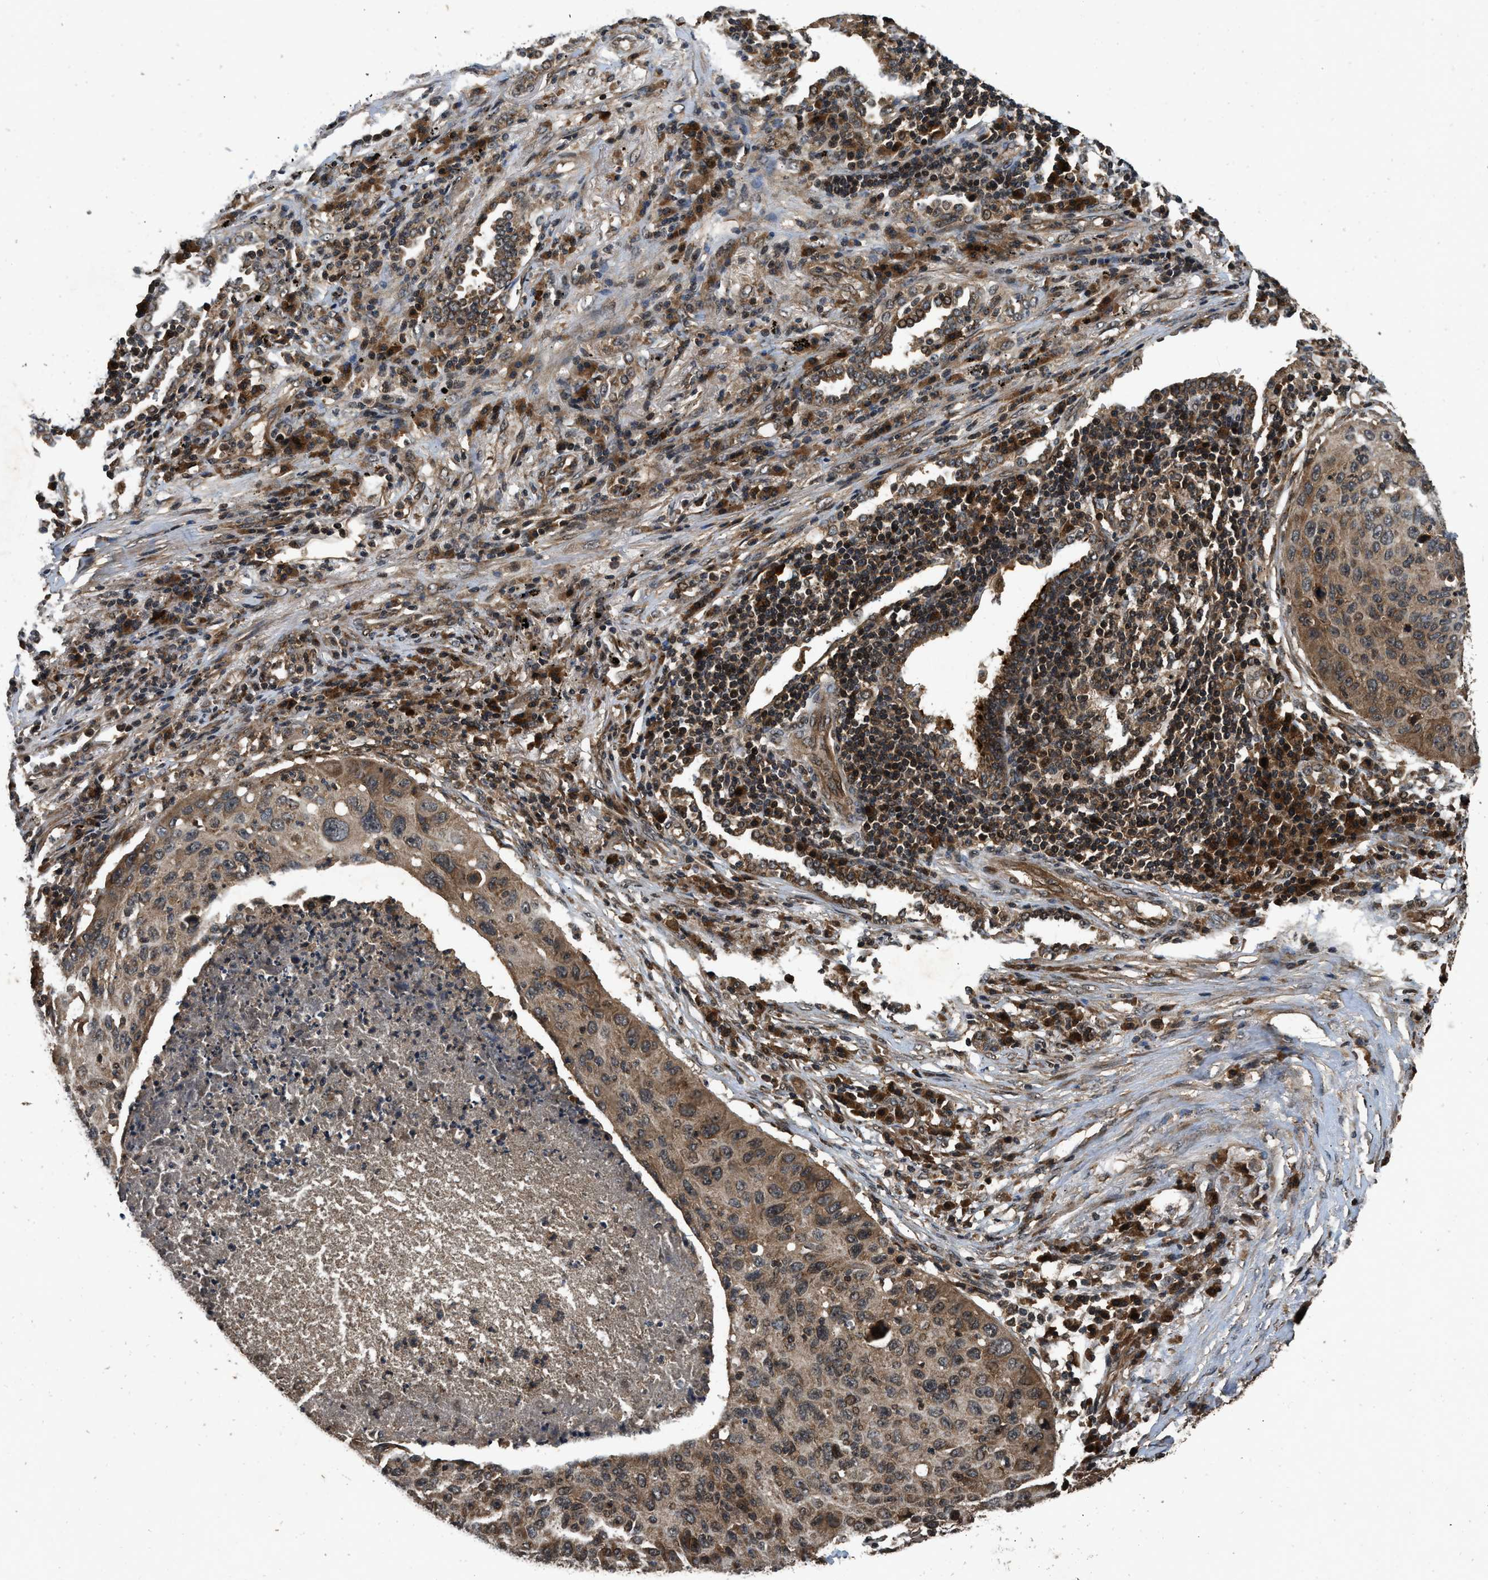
{"staining": {"intensity": "moderate", "quantity": ">75%", "location": "cytoplasmic/membranous"}, "tissue": "lung cancer", "cell_type": "Tumor cells", "image_type": "cancer", "snomed": [{"axis": "morphology", "description": "Squamous cell carcinoma, NOS"}, {"axis": "topography", "description": "Lung"}], "caption": "Lung squamous cell carcinoma was stained to show a protein in brown. There is medium levels of moderate cytoplasmic/membranous positivity in approximately >75% of tumor cells.", "gene": "RPS6KB1", "patient": {"sex": "female", "age": 63}}